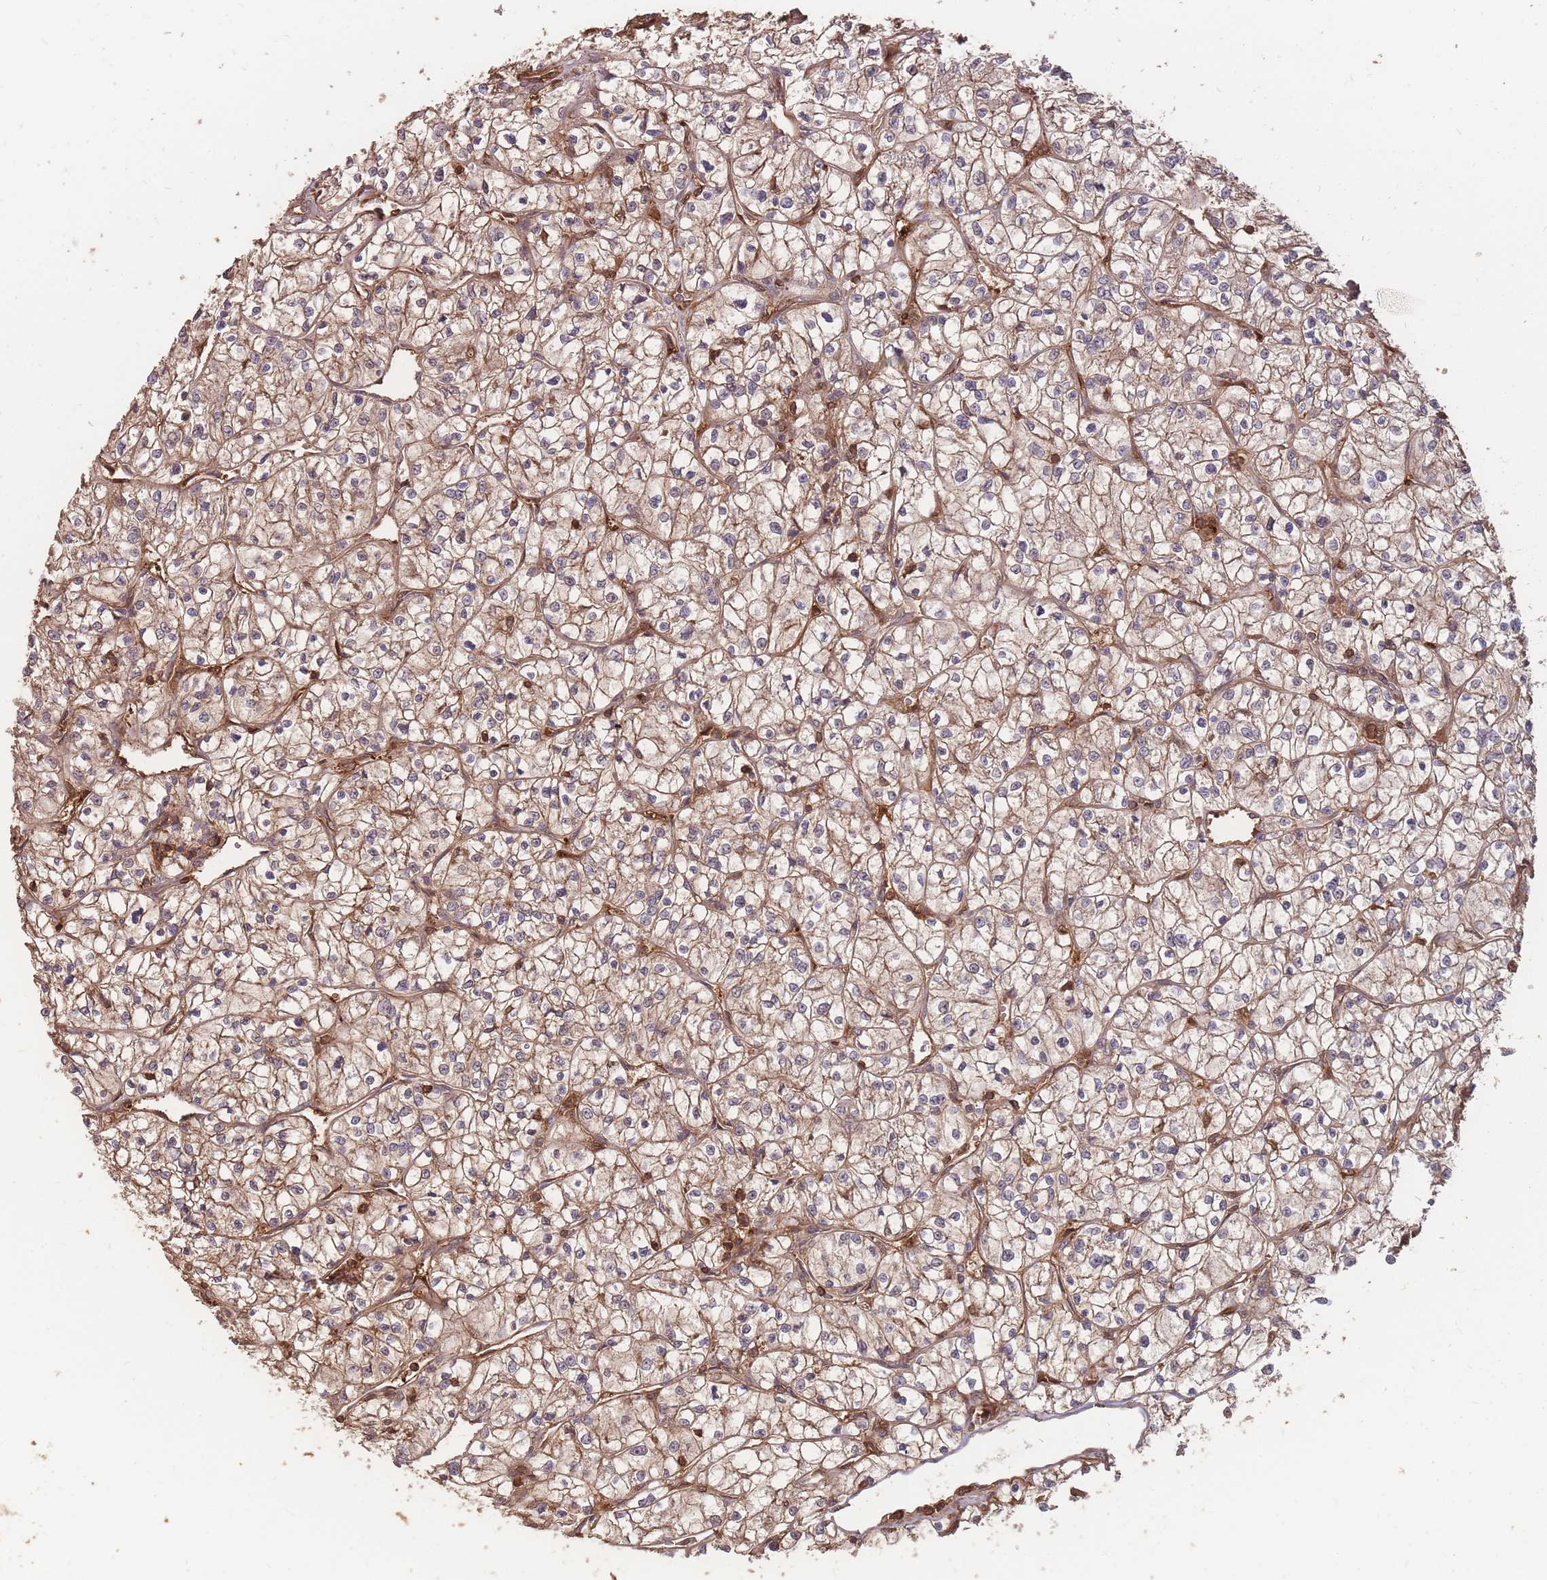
{"staining": {"intensity": "moderate", "quantity": "25%-75%", "location": "cytoplasmic/membranous"}, "tissue": "renal cancer", "cell_type": "Tumor cells", "image_type": "cancer", "snomed": [{"axis": "morphology", "description": "Adenocarcinoma, NOS"}, {"axis": "topography", "description": "Kidney"}], "caption": "Protein staining by immunohistochemistry (IHC) reveals moderate cytoplasmic/membranous expression in about 25%-75% of tumor cells in renal adenocarcinoma.", "gene": "PLS3", "patient": {"sex": "female", "age": 64}}